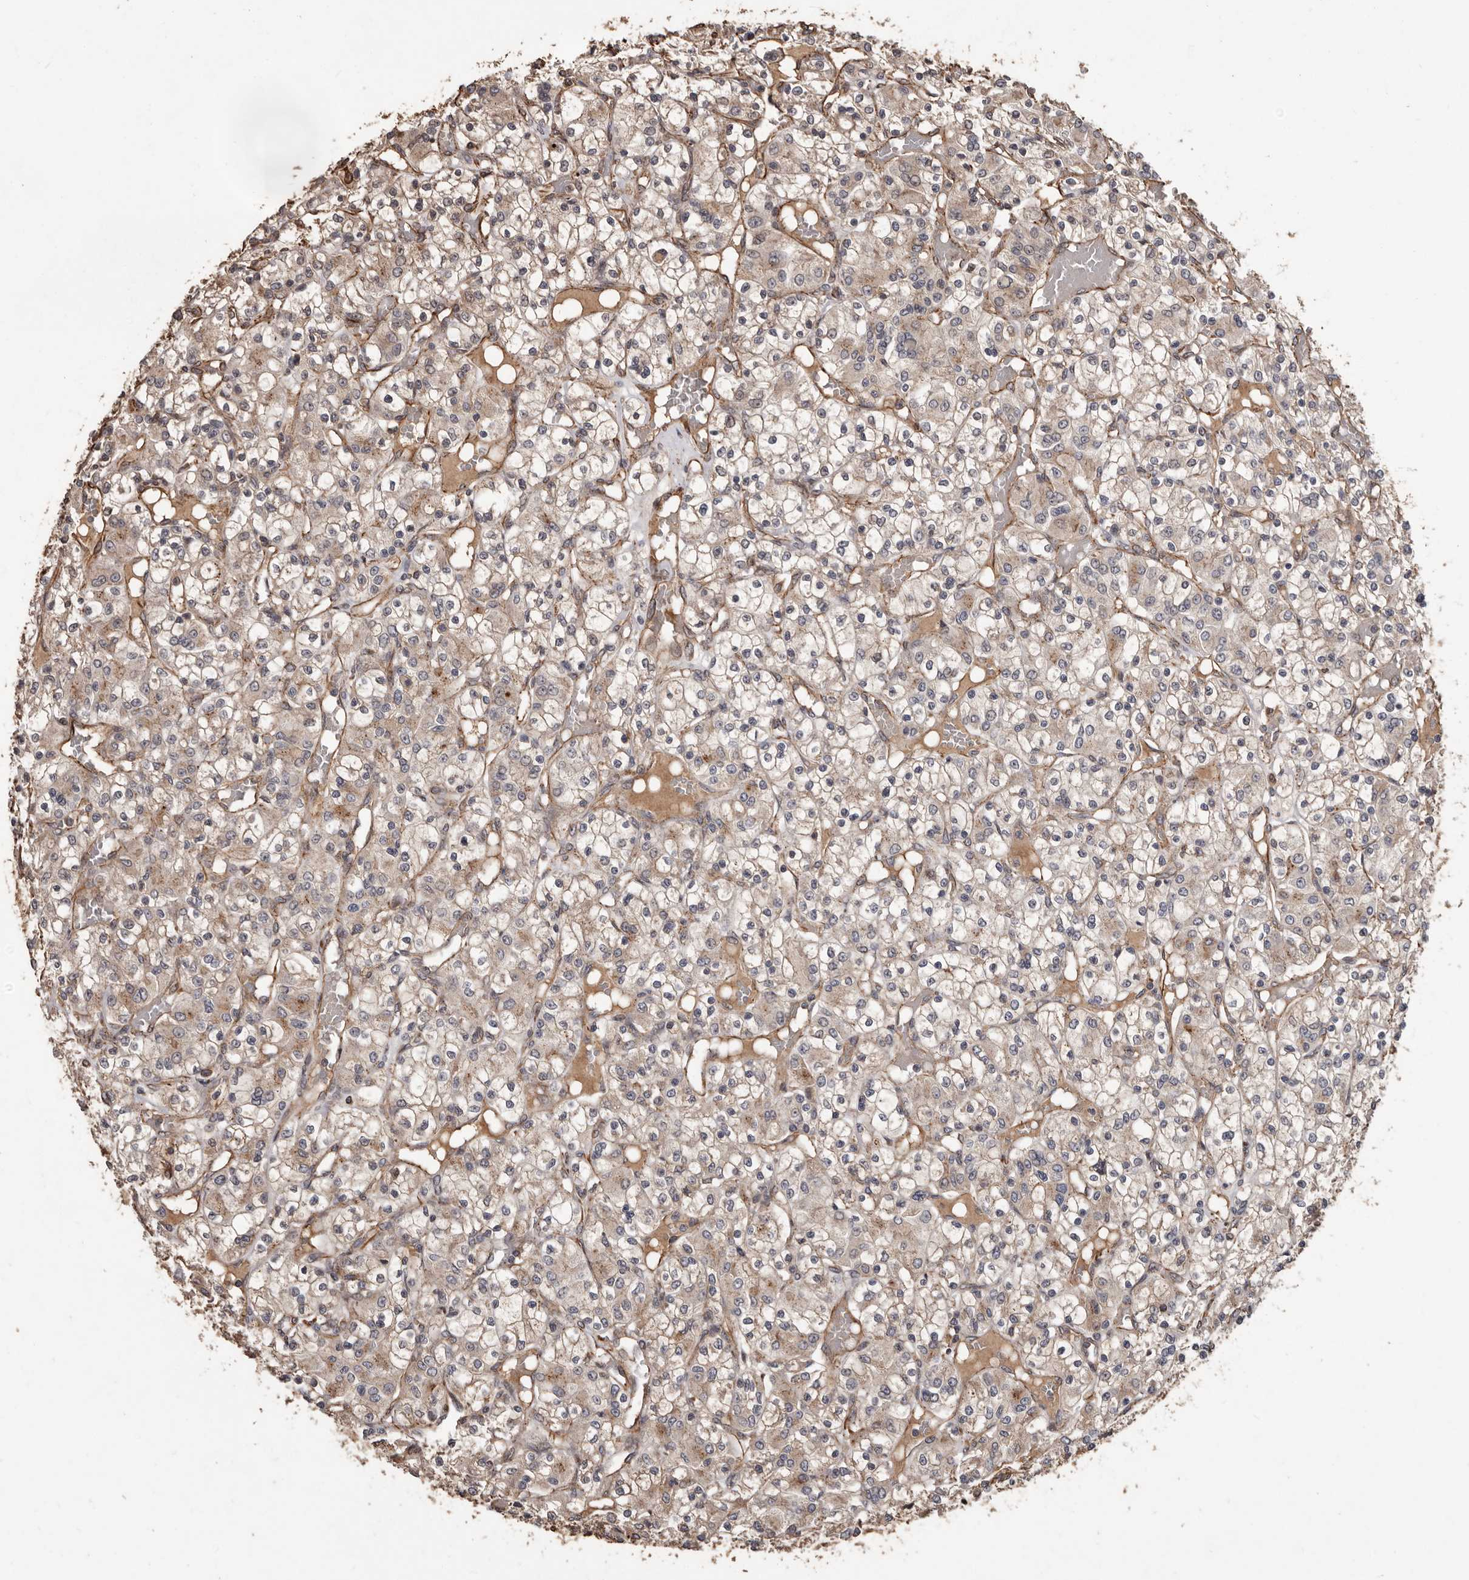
{"staining": {"intensity": "moderate", "quantity": "25%-75%", "location": "cytoplasmic/membranous"}, "tissue": "renal cancer", "cell_type": "Tumor cells", "image_type": "cancer", "snomed": [{"axis": "morphology", "description": "Adenocarcinoma, NOS"}, {"axis": "topography", "description": "Kidney"}], "caption": "Immunohistochemical staining of renal cancer (adenocarcinoma) displays medium levels of moderate cytoplasmic/membranous protein positivity in approximately 25%-75% of tumor cells.", "gene": "BRAT1", "patient": {"sex": "female", "age": 59}}